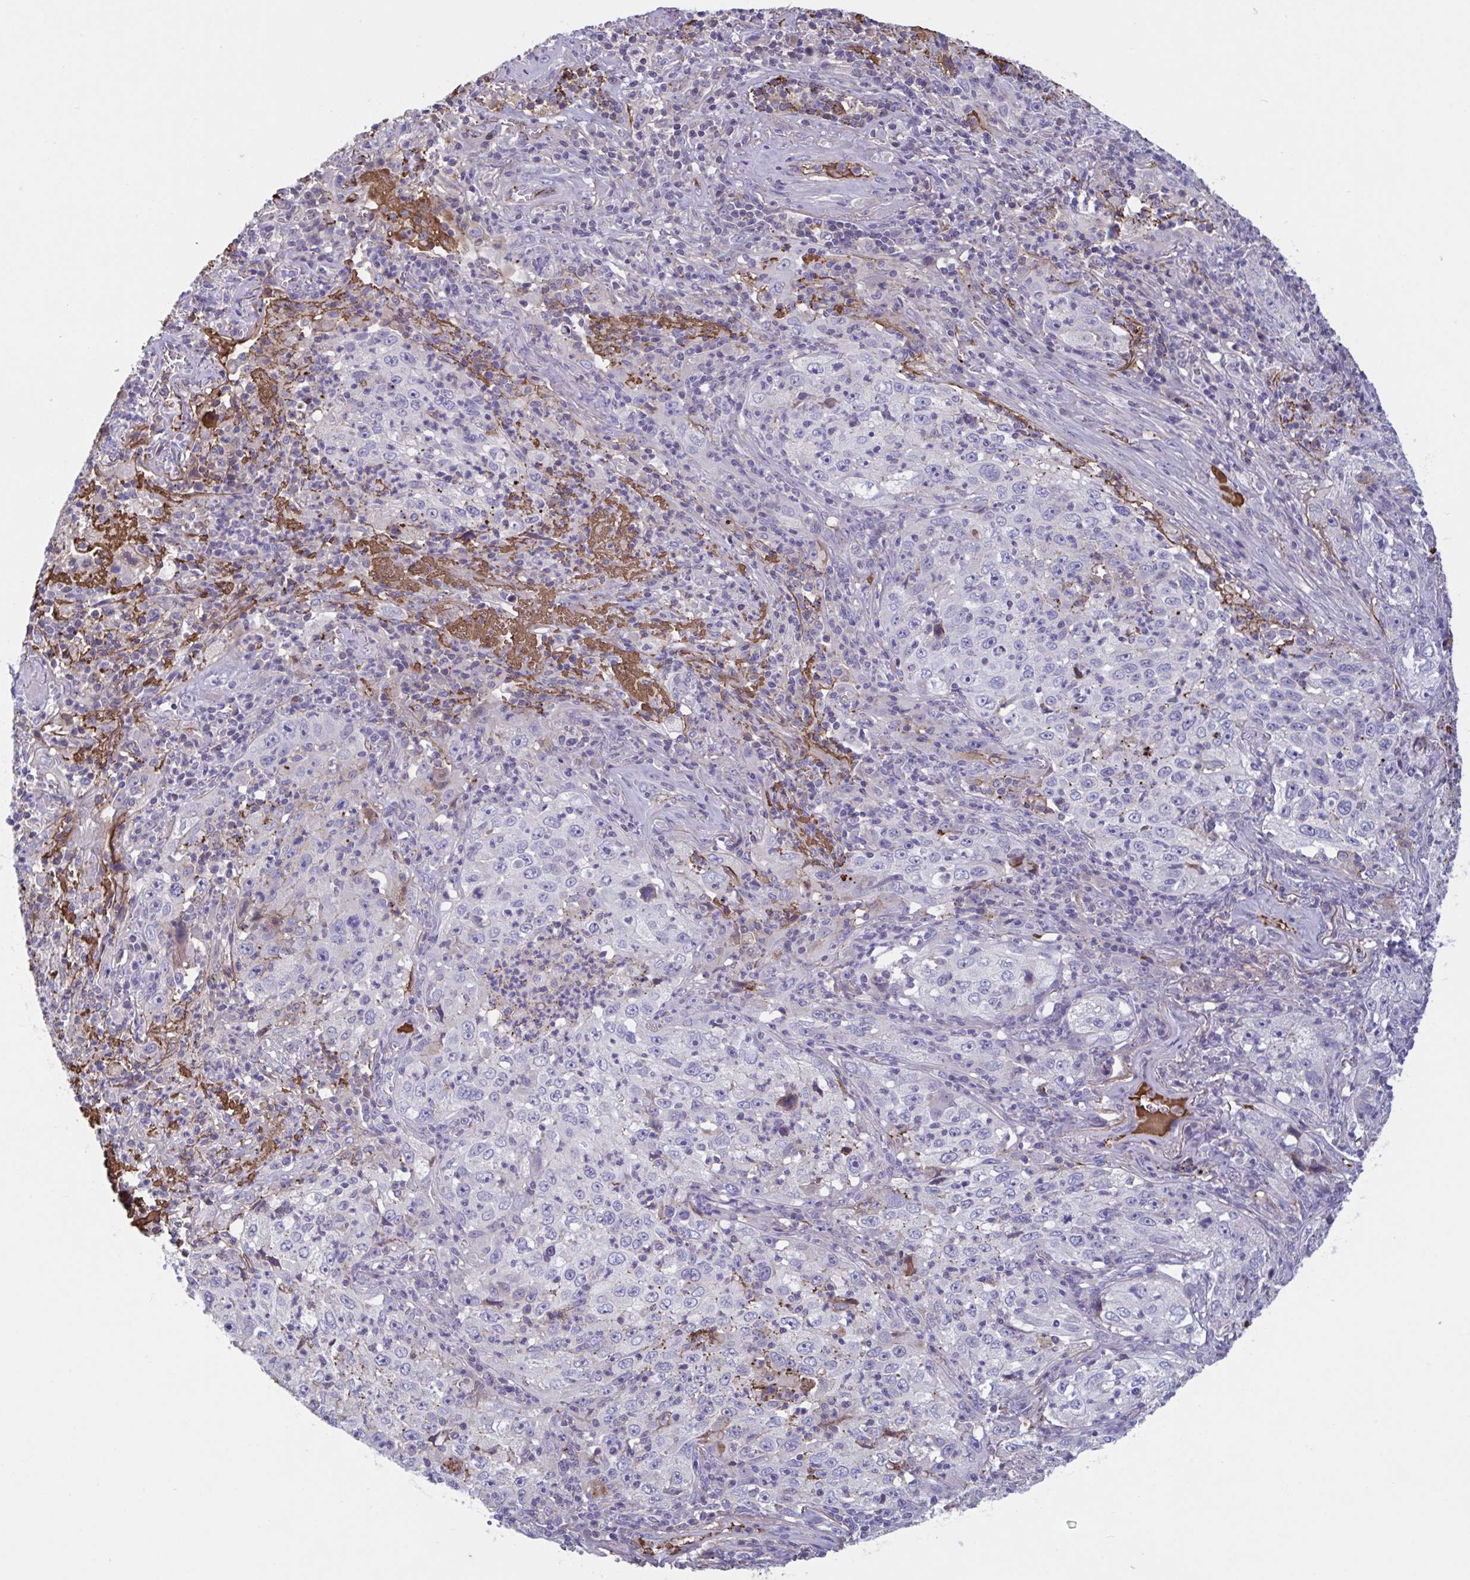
{"staining": {"intensity": "negative", "quantity": "none", "location": "none"}, "tissue": "lung cancer", "cell_type": "Tumor cells", "image_type": "cancer", "snomed": [{"axis": "morphology", "description": "Squamous cell carcinoma, NOS"}, {"axis": "topography", "description": "Lung"}], "caption": "This image is of lung cancer (squamous cell carcinoma) stained with immunohistochemistry (IHC) to label a protein in brown with the nuclei are counter-stained blue. There is no staining in tumor cells. The staining is performed using DAB brown chromogen with nuclei counter-stained in using hematoxylin.", "gene": "IL1R1", "patient": {"sex": "male", "age": 71}}